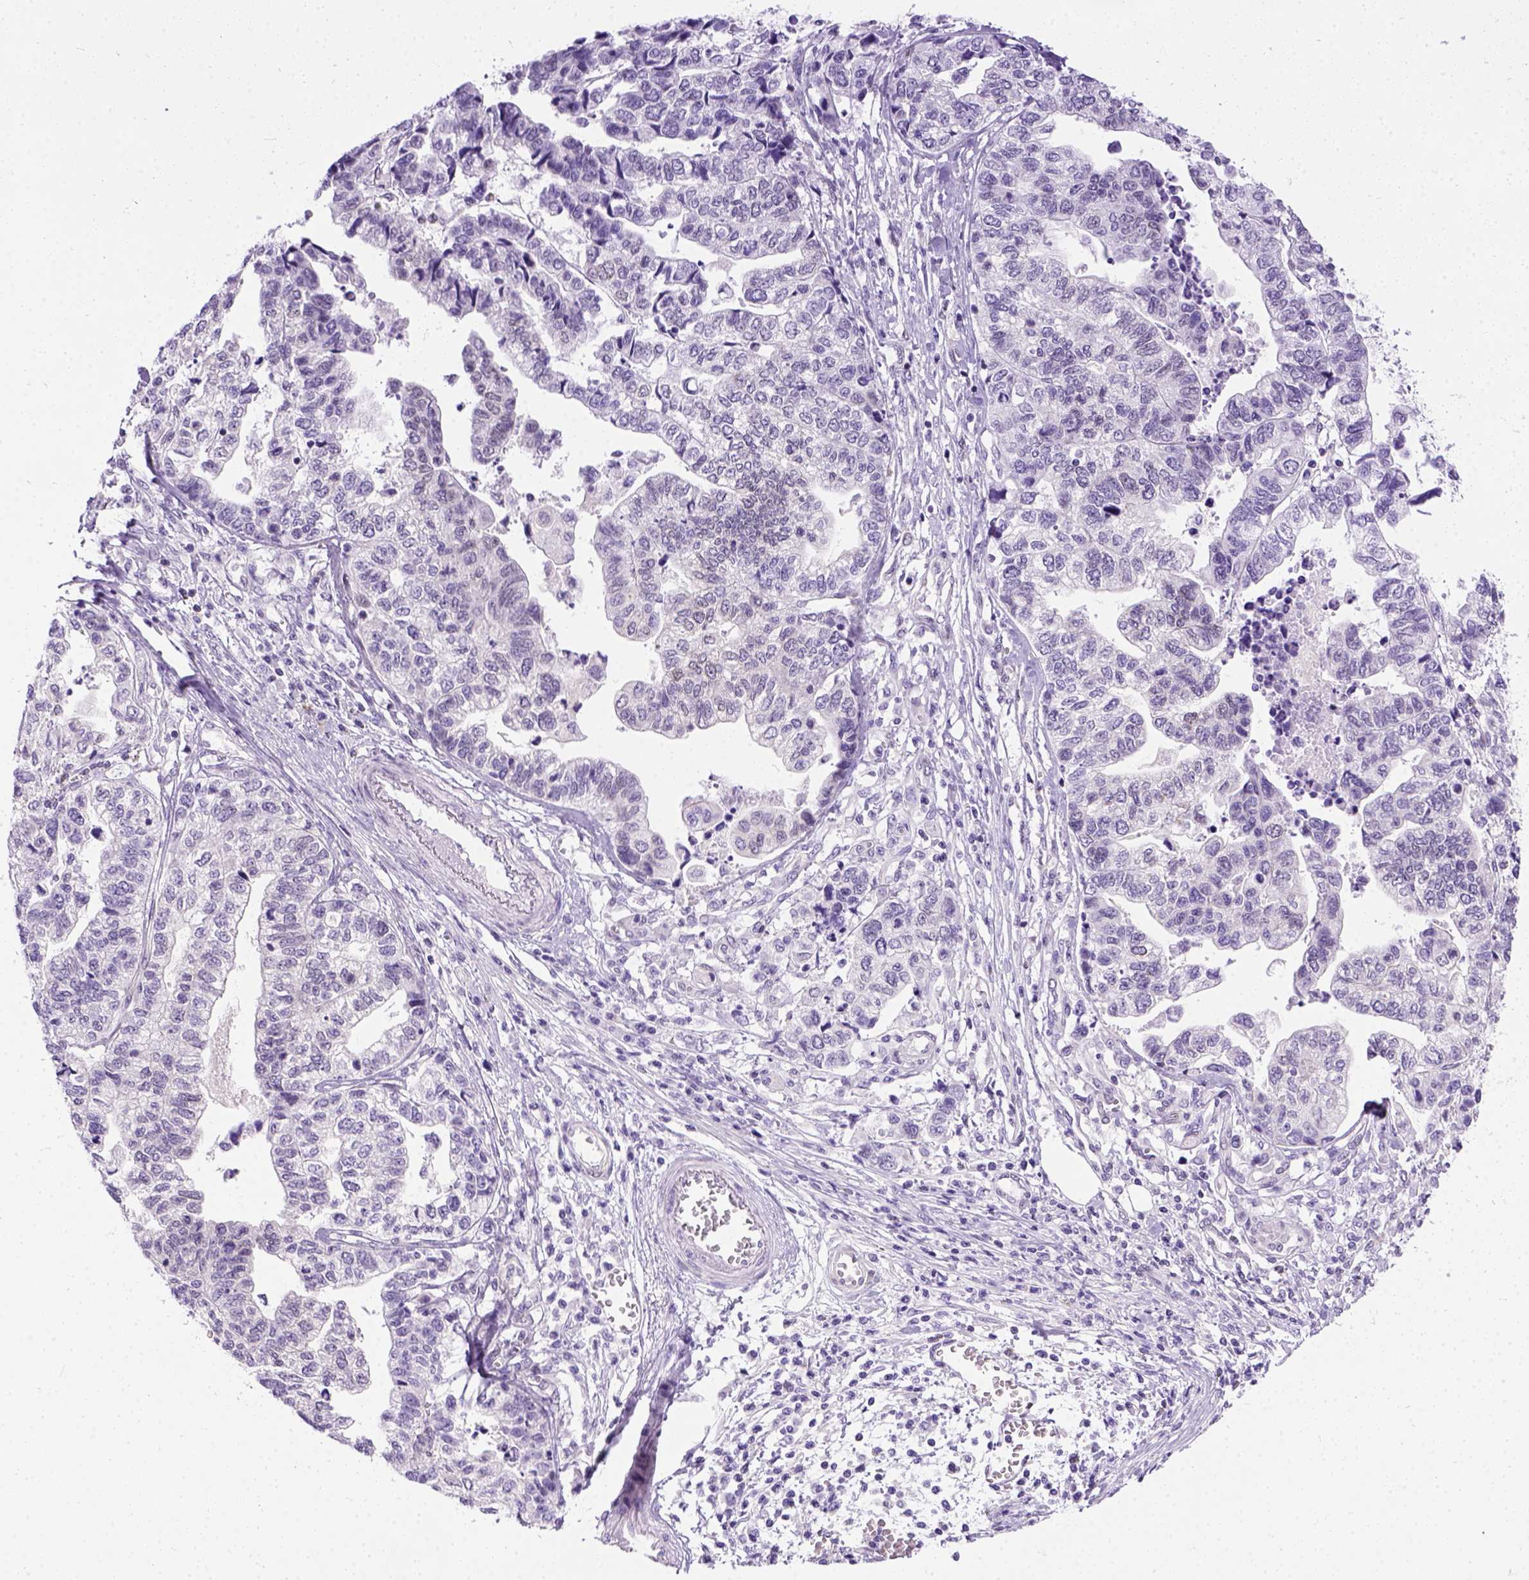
{"staining": {"intensity": "negative", "quantity": "none", "location": "none"}, "tissue": "stomach cancer", "cell_type": "Tumor cells", "image_type": "cancer", "snomed": [{"axis": "morphology", "description": "Adenocarcinoma, NOS"}, {"axis": "topography", "description": "Stomach, upper"}], "caption": "A high-resolution histopathology image shows immunohistochemistry staining of adenocarcinoma (stomach), which demonstrates no significant staining in tumor cells. (Brightfield microscopy of DAB (3,3'-diaminobenzidine) IHC at high magnification).", "gene": "FAM184B", "patient": {"sex": "female", "age": 67}}